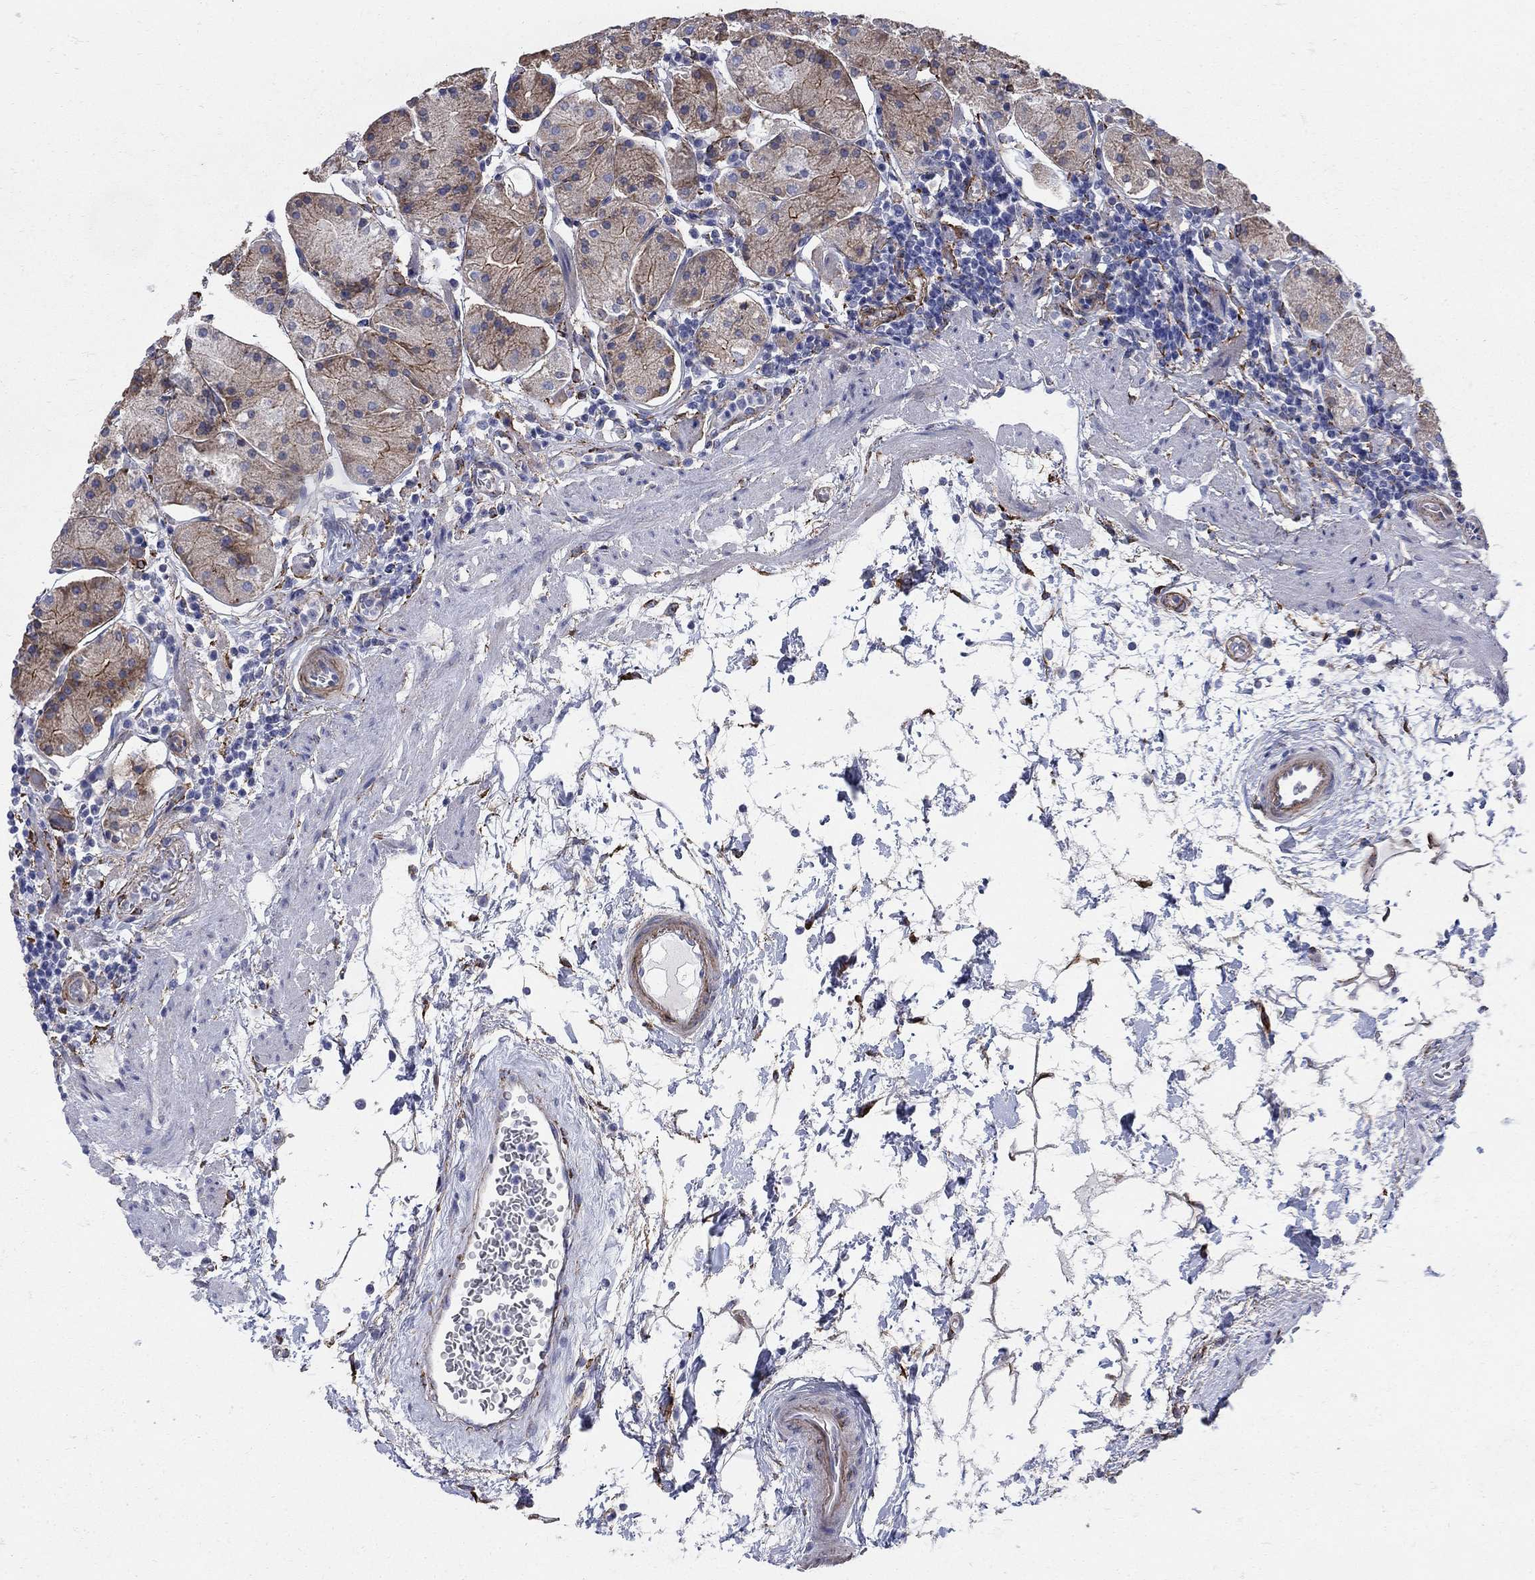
{"staining": {"intensity": "moderate", "quantity": "<25%", "location": "cytoplasmic/membranous"}, "tissue": "stomach", "cell_type": "Glandular cells", "image_type": "normal", "snomed": [{"axis": "morphology", "description": "Normal tissue, NOS"}, {"axis": "topography", "description": "Stomach"}], "caption": "Immunohistochemistry image of unremarkable stomach stained for a protein (brown), which displays low levels of moderate cytoplasmic/membranous expression in about <25% of glandular cells.", "gene": "SEPTIN8", "patient": {"sex": "male", "age": 54}}